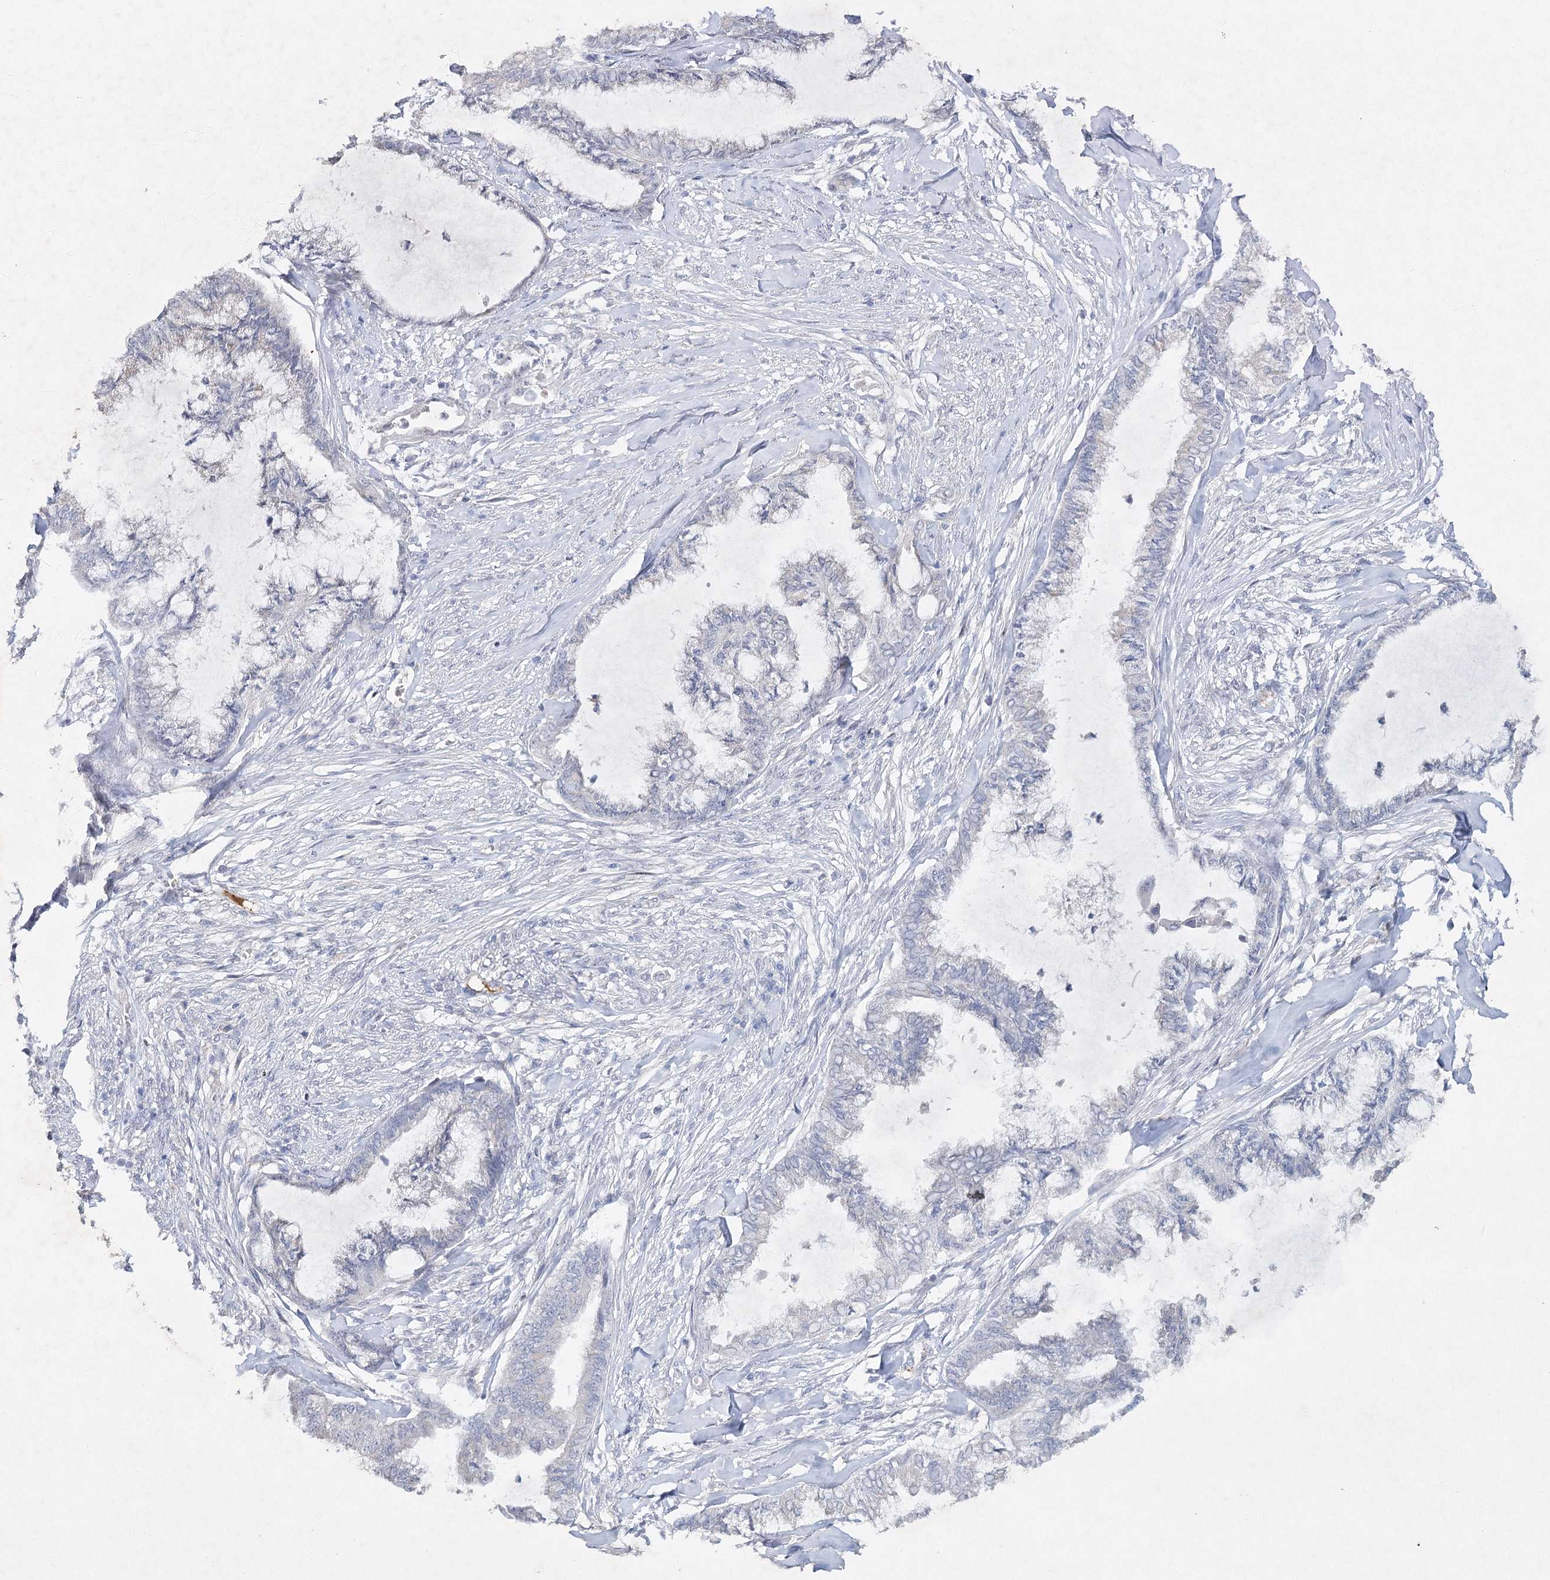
{"staining": {"intensity": "negative", "quantity": "none", "location": "none"}, "tissue": "endometrial cancer", "cell_type": "Tumor cells", "image_type": "cancer", "snomed": [{"axis": "morphology", "description": "Adenocarcinoma, NOS"}, {"axis": "topography", "description": "Endometrium"}], "caption": "This micrograph is of endometrial cancer (adenocarcinoma) stained with IHC to label a protein in brown with the nuclei are counter-stained blue. There is no staining in tumor cells.", "gene": "RFX6", "patient": {"sex": "female", "age": 86}}